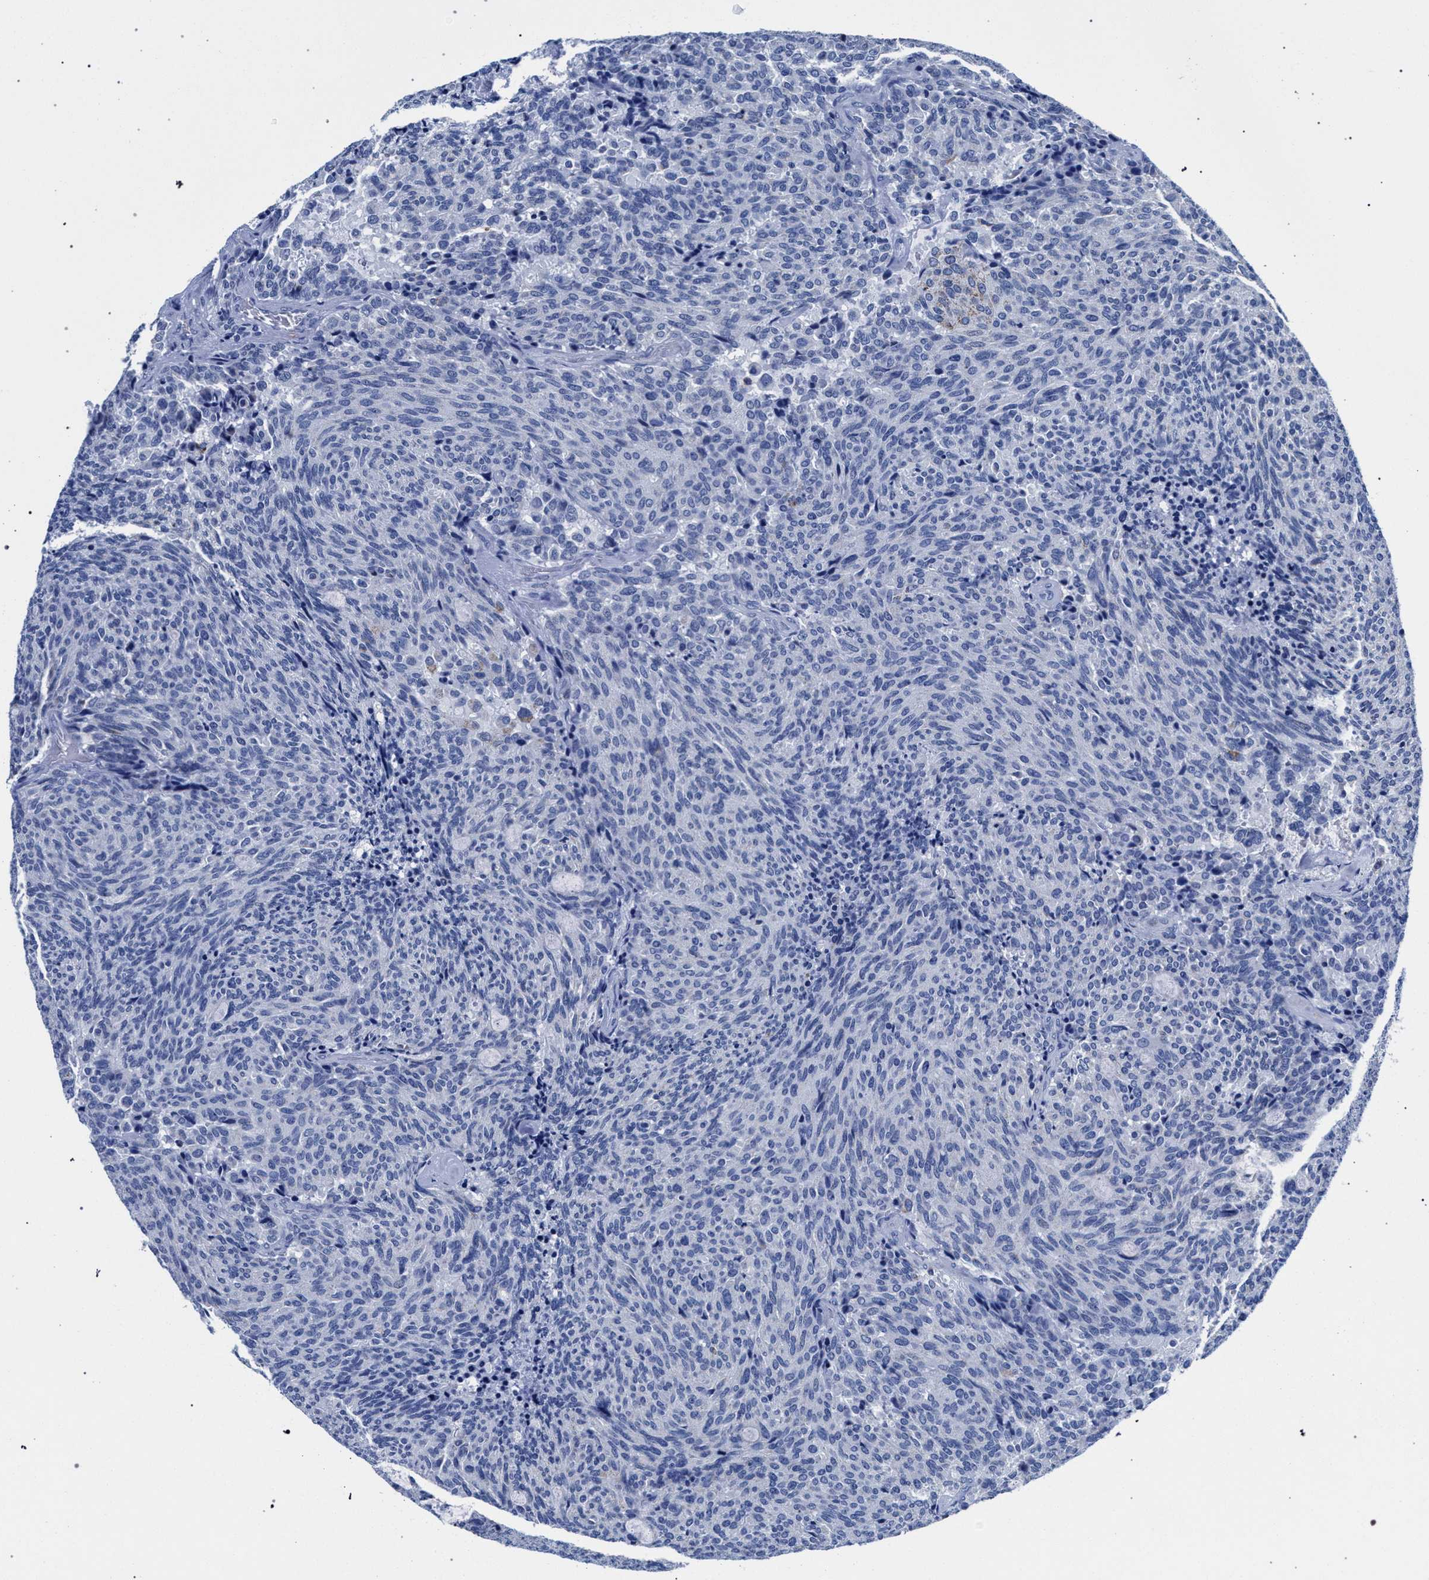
{"staining": {"intensity": "negative", "quantity": "none", "location": "none"}, "tissue": "carcinoid", "cell_type": "Tumor cells", "image_type": "cancer", "snomed": [{"axis": "morphology", "description": "Carcinoid, malignant, NOS"}, {"axis": "topography", "description": "Pancreas"}], "caption": "Immunohistochemical staining of human carcinoid (malignant) displays no significant staining in tumor cells.", "gene": "KLRK1", "patient": {"sex": "female", "age": 54}}